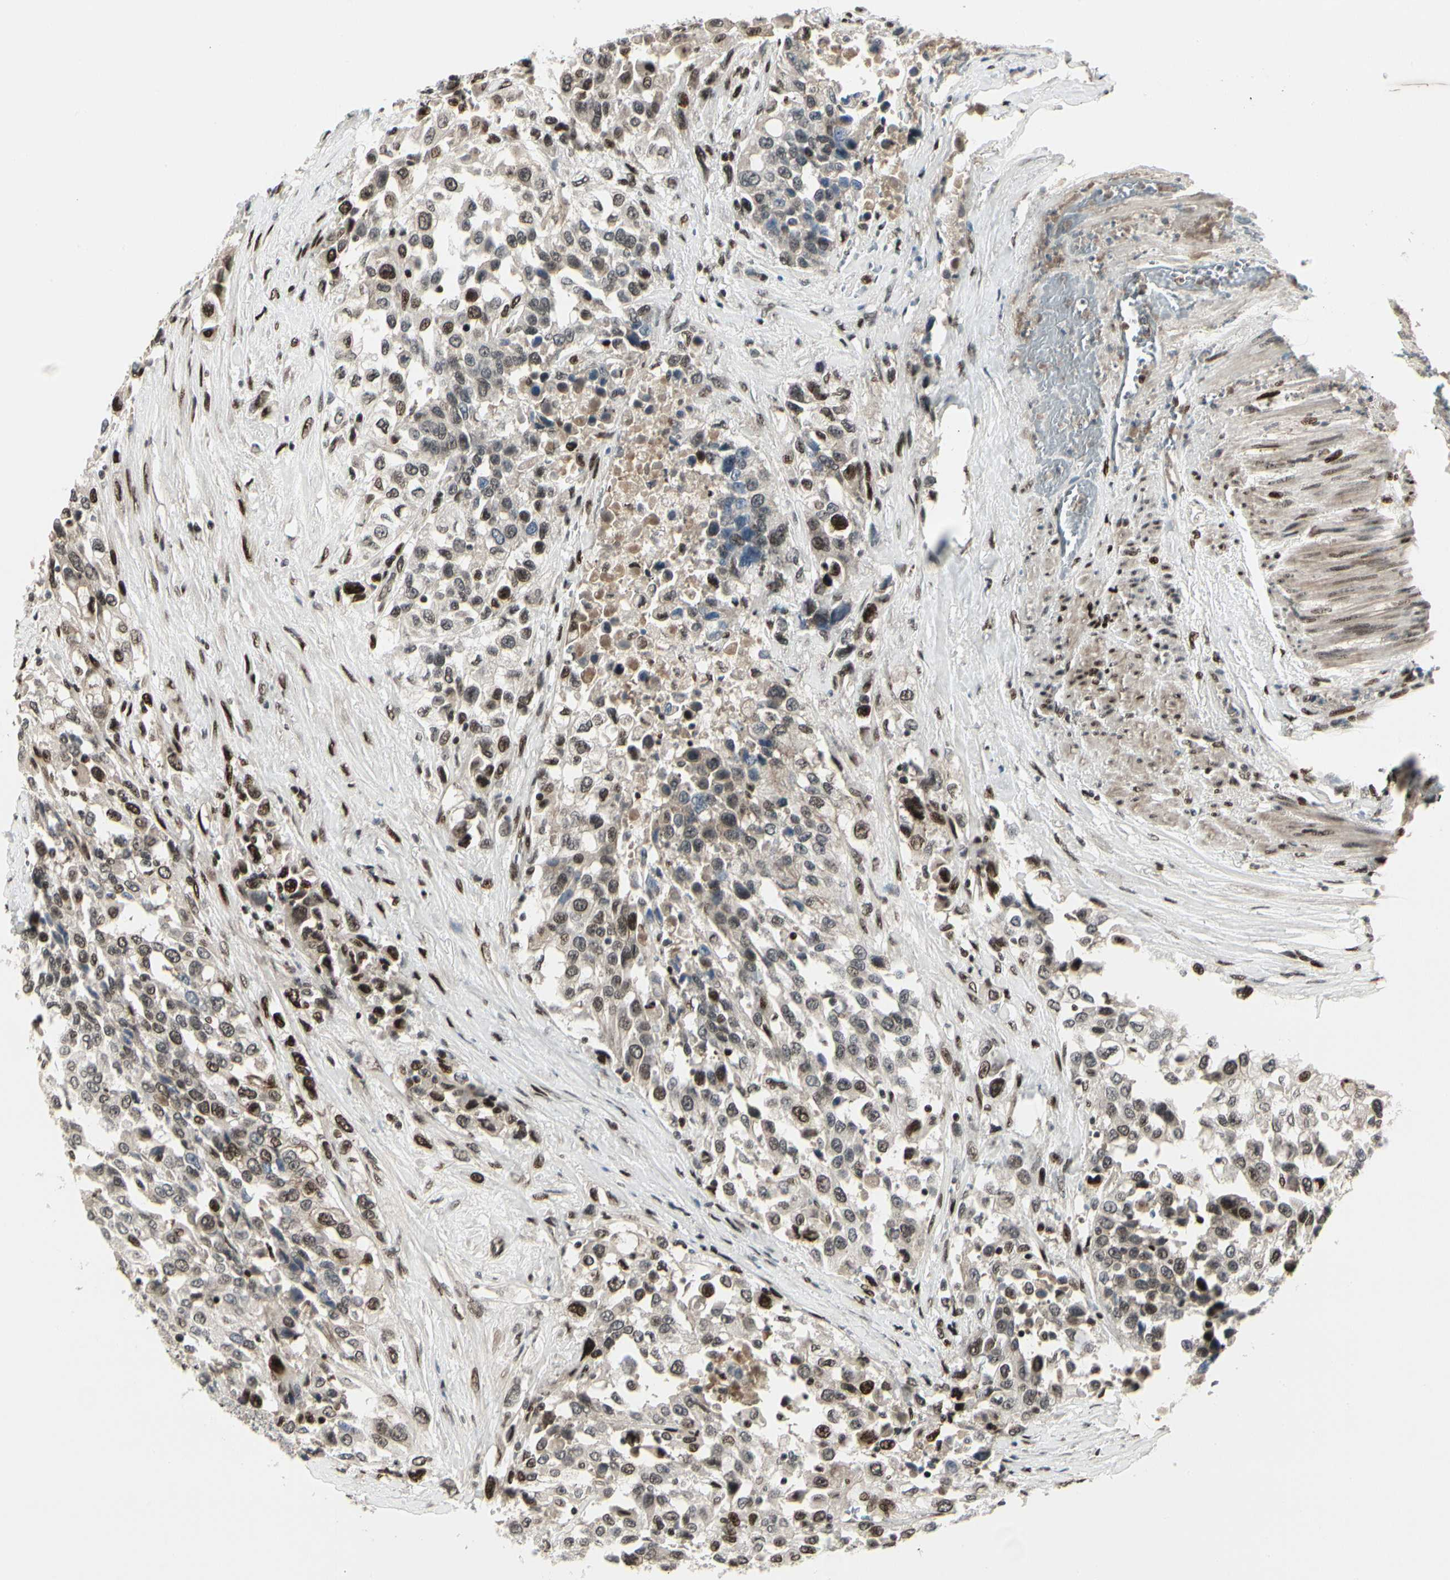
{"staining": {"intensity": "strong", "quantity": "25%-75%", "location": "nuclear"}, "tissue": "urothelial cancer", "cell_type": "Tumor cells", "image_type": "cancer", "snomed": [{"axis": "morphology", "description": "Urothelial carcinoma, High grade"}, {"axis": "topography", "description": "Urinary bladder"}], "caption": "Immunohistochemical staining of urothelial cancer displays high levels of strong nuclear protein staining in approximately 25%-75% of tumor cells. (DAB (3,3'-diaminobenzidine) IHC with brightfield microscopy, high magnification).", "gene": "FOXJ2", "patient": {"sex": "female", "age": 80}}